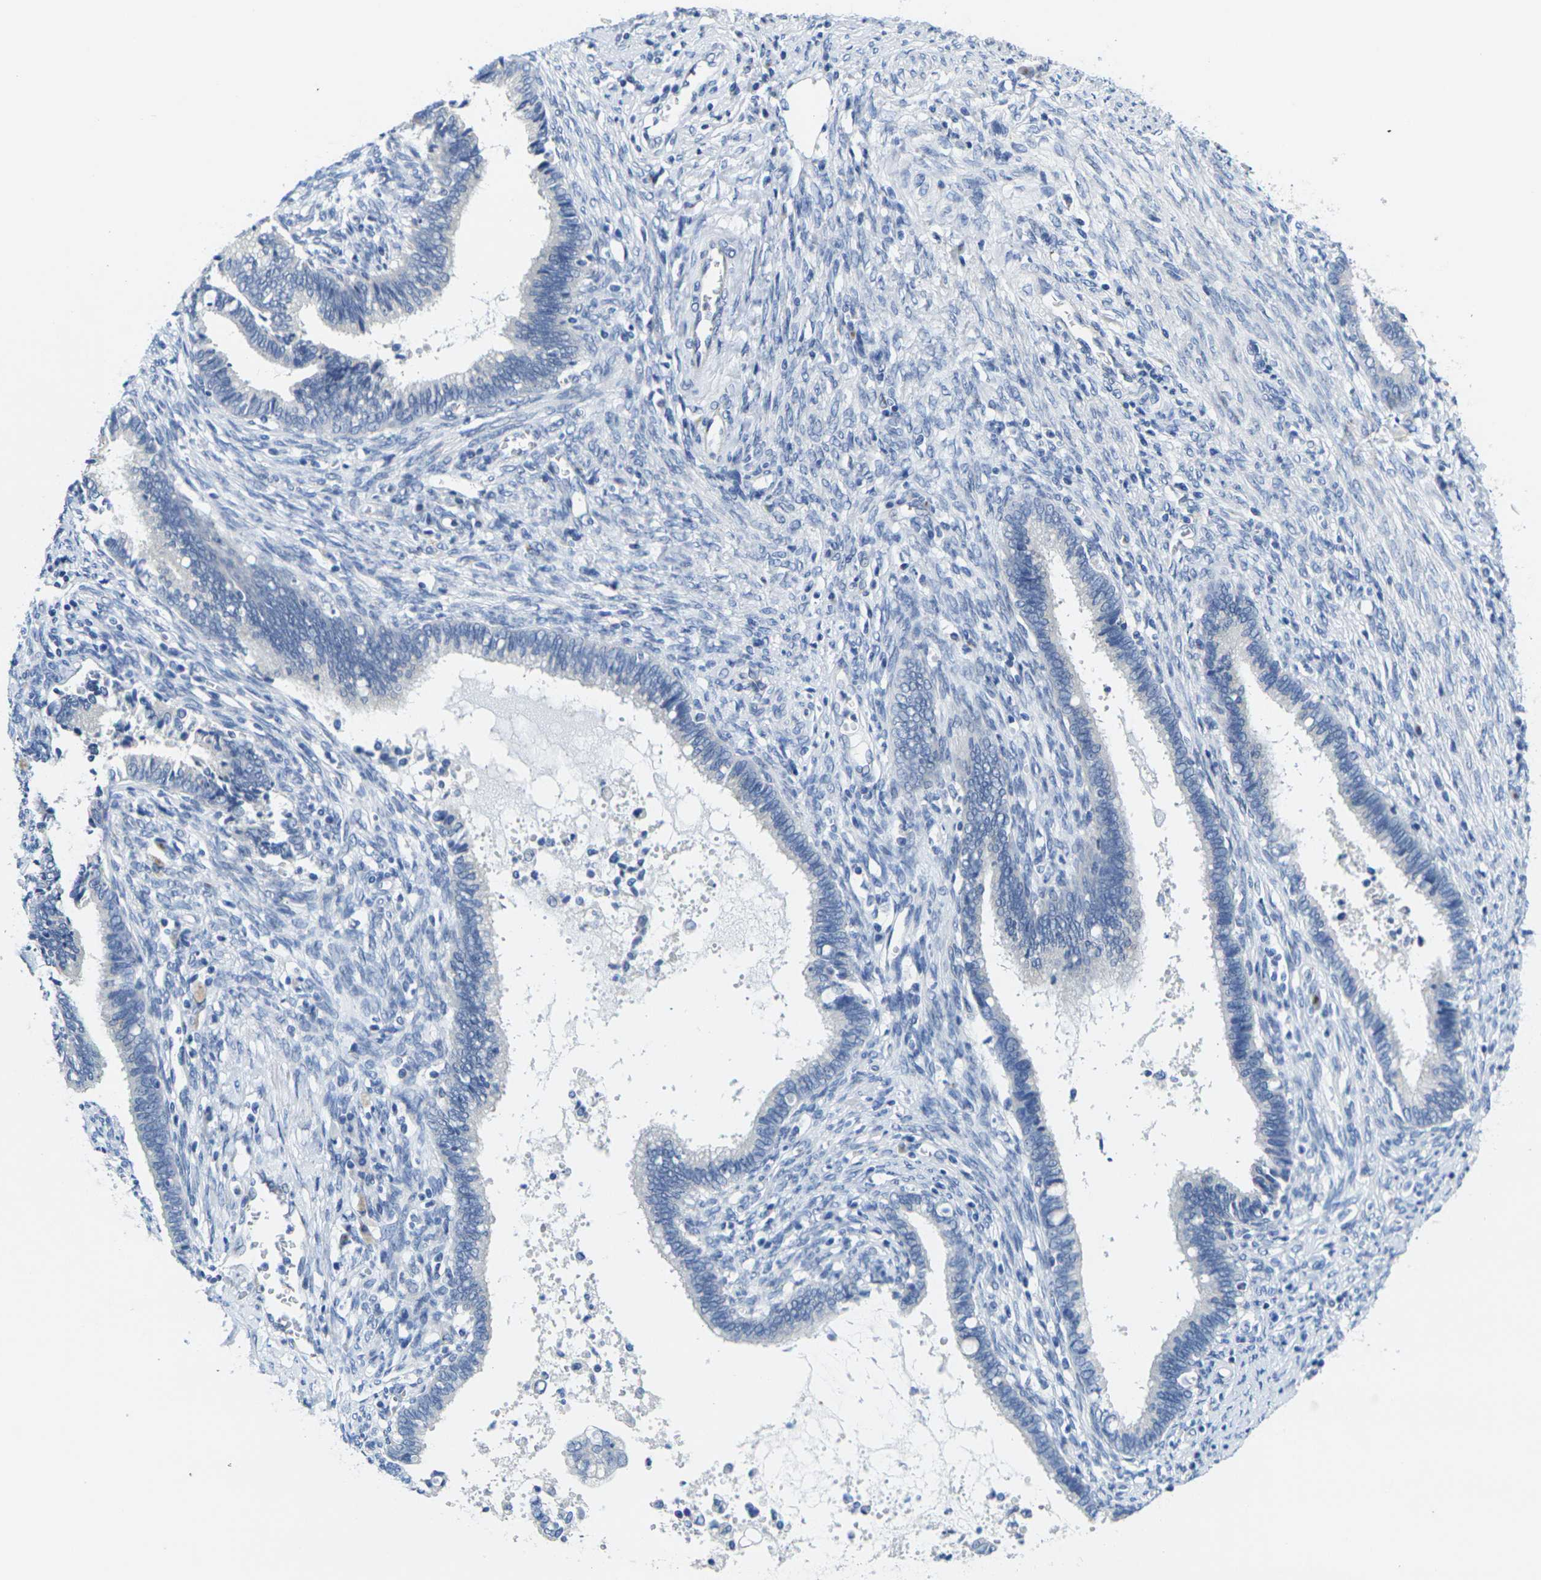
{"staining": {"intensity": "negative", "quantity": "none", "location": "none"}, "tissue": "cervical cancer", "cell_type": "Tumor cells", "image_type": "cancer", "snomed": [{"axis": "morphology", "description": "Adenocarcinoma, NOS"}, {"axis": "topography", "description": "Cervix"}], "caption": "Tumor cells are negative for protein expression in human cervical cancer (adenocarcinoma).", "gene": "CRK", "patient": {"sex": "female", "age": 44}}